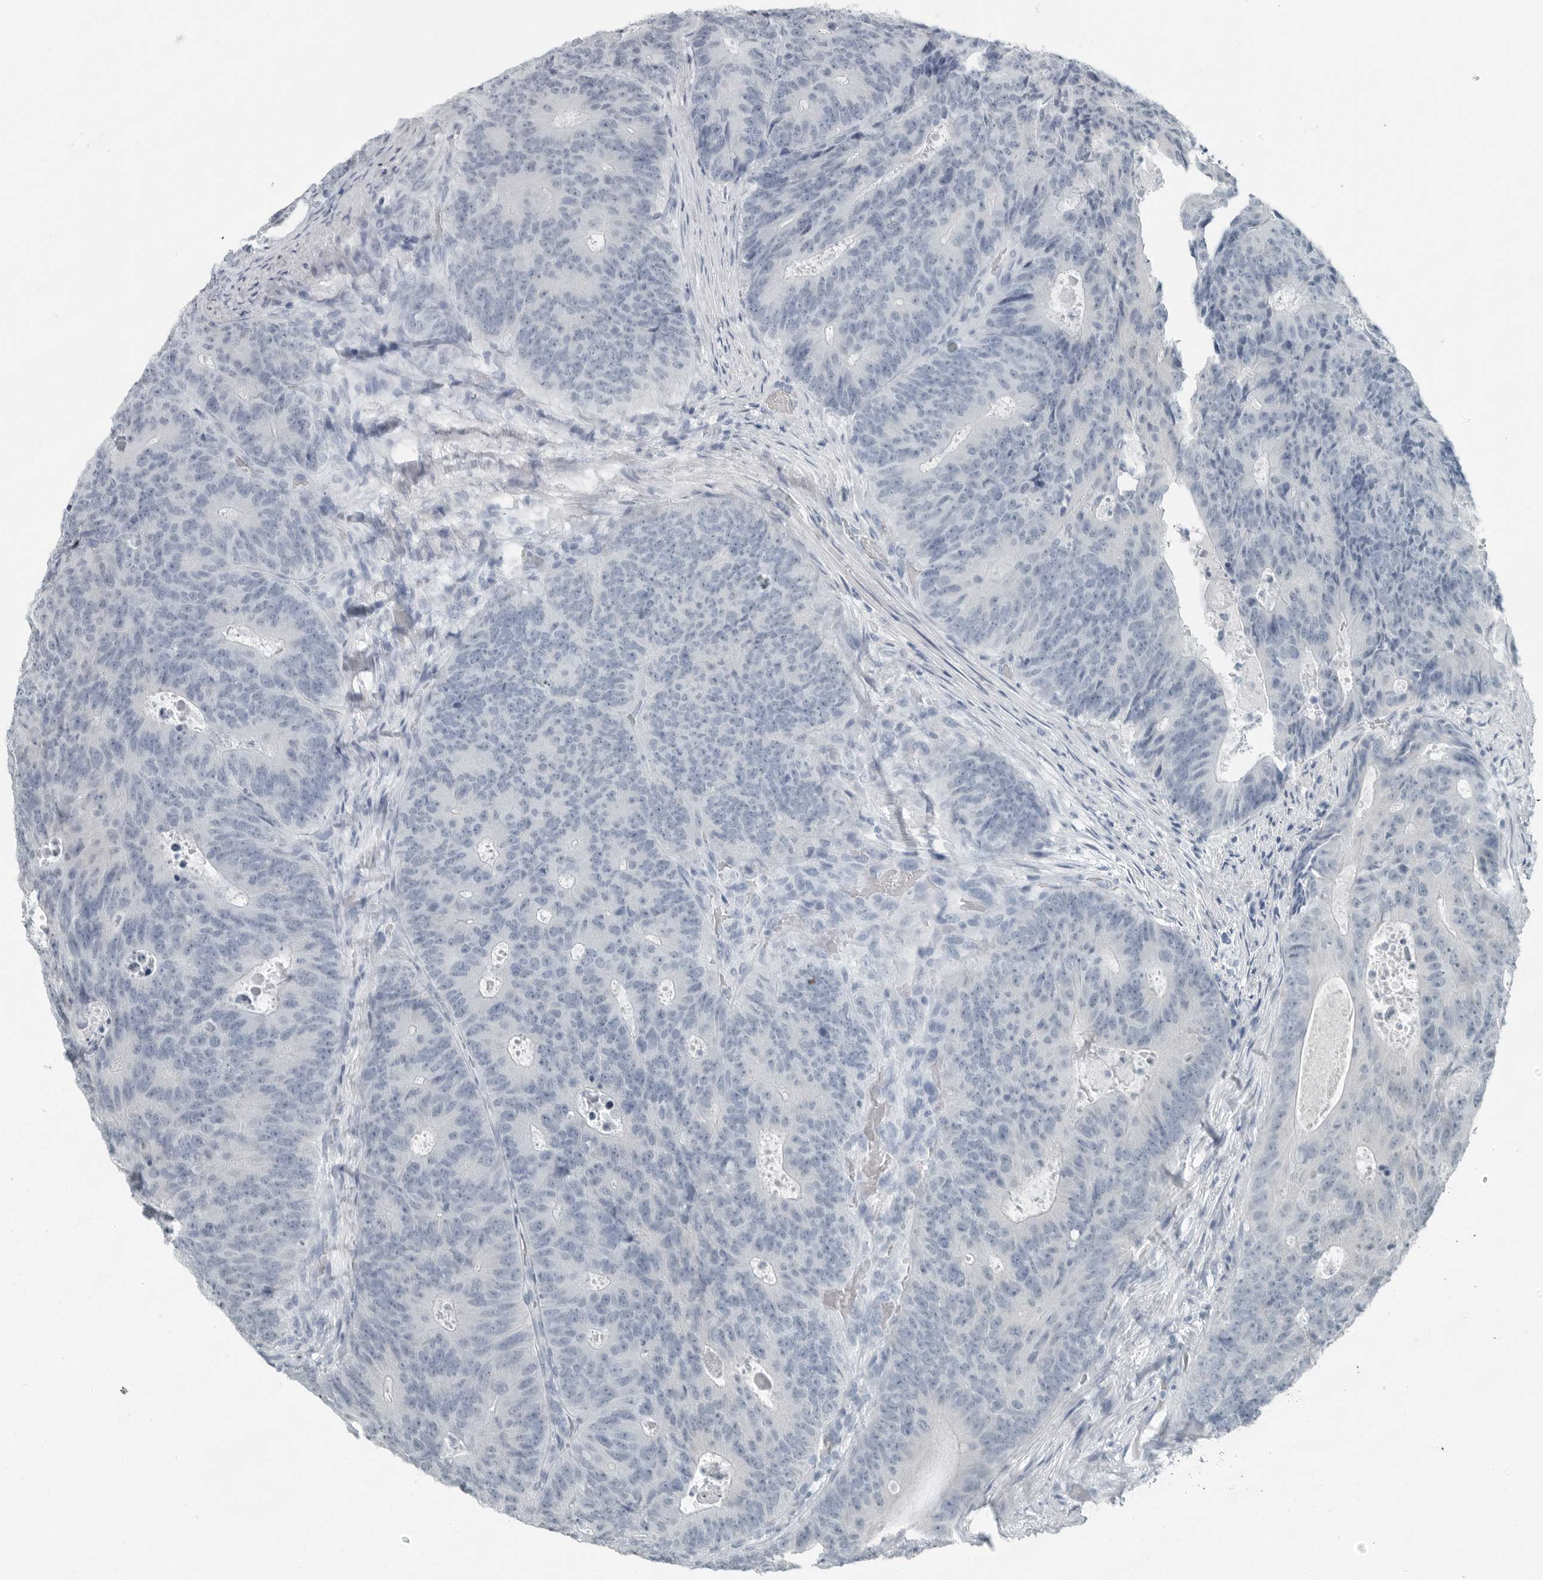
{"staining": {"intensity": "negative", "quantity": "none", "location": "none"}, "tissue": "colorectal cancer", "cell_type": "Tumor cells", "image_type": "cancer", "snomed": [{"axis": "morphology", "description": "Adenocarcinoma, NOS"}, {"axis": "topography", "description": "Colon"}], "caption": "Immunohistochemical staining of adenocarcinoma (colorectal) reveals no significant staining in tumor cells.", "gene": "FABP6", "patient": {"sex": "male", "age": 87}}